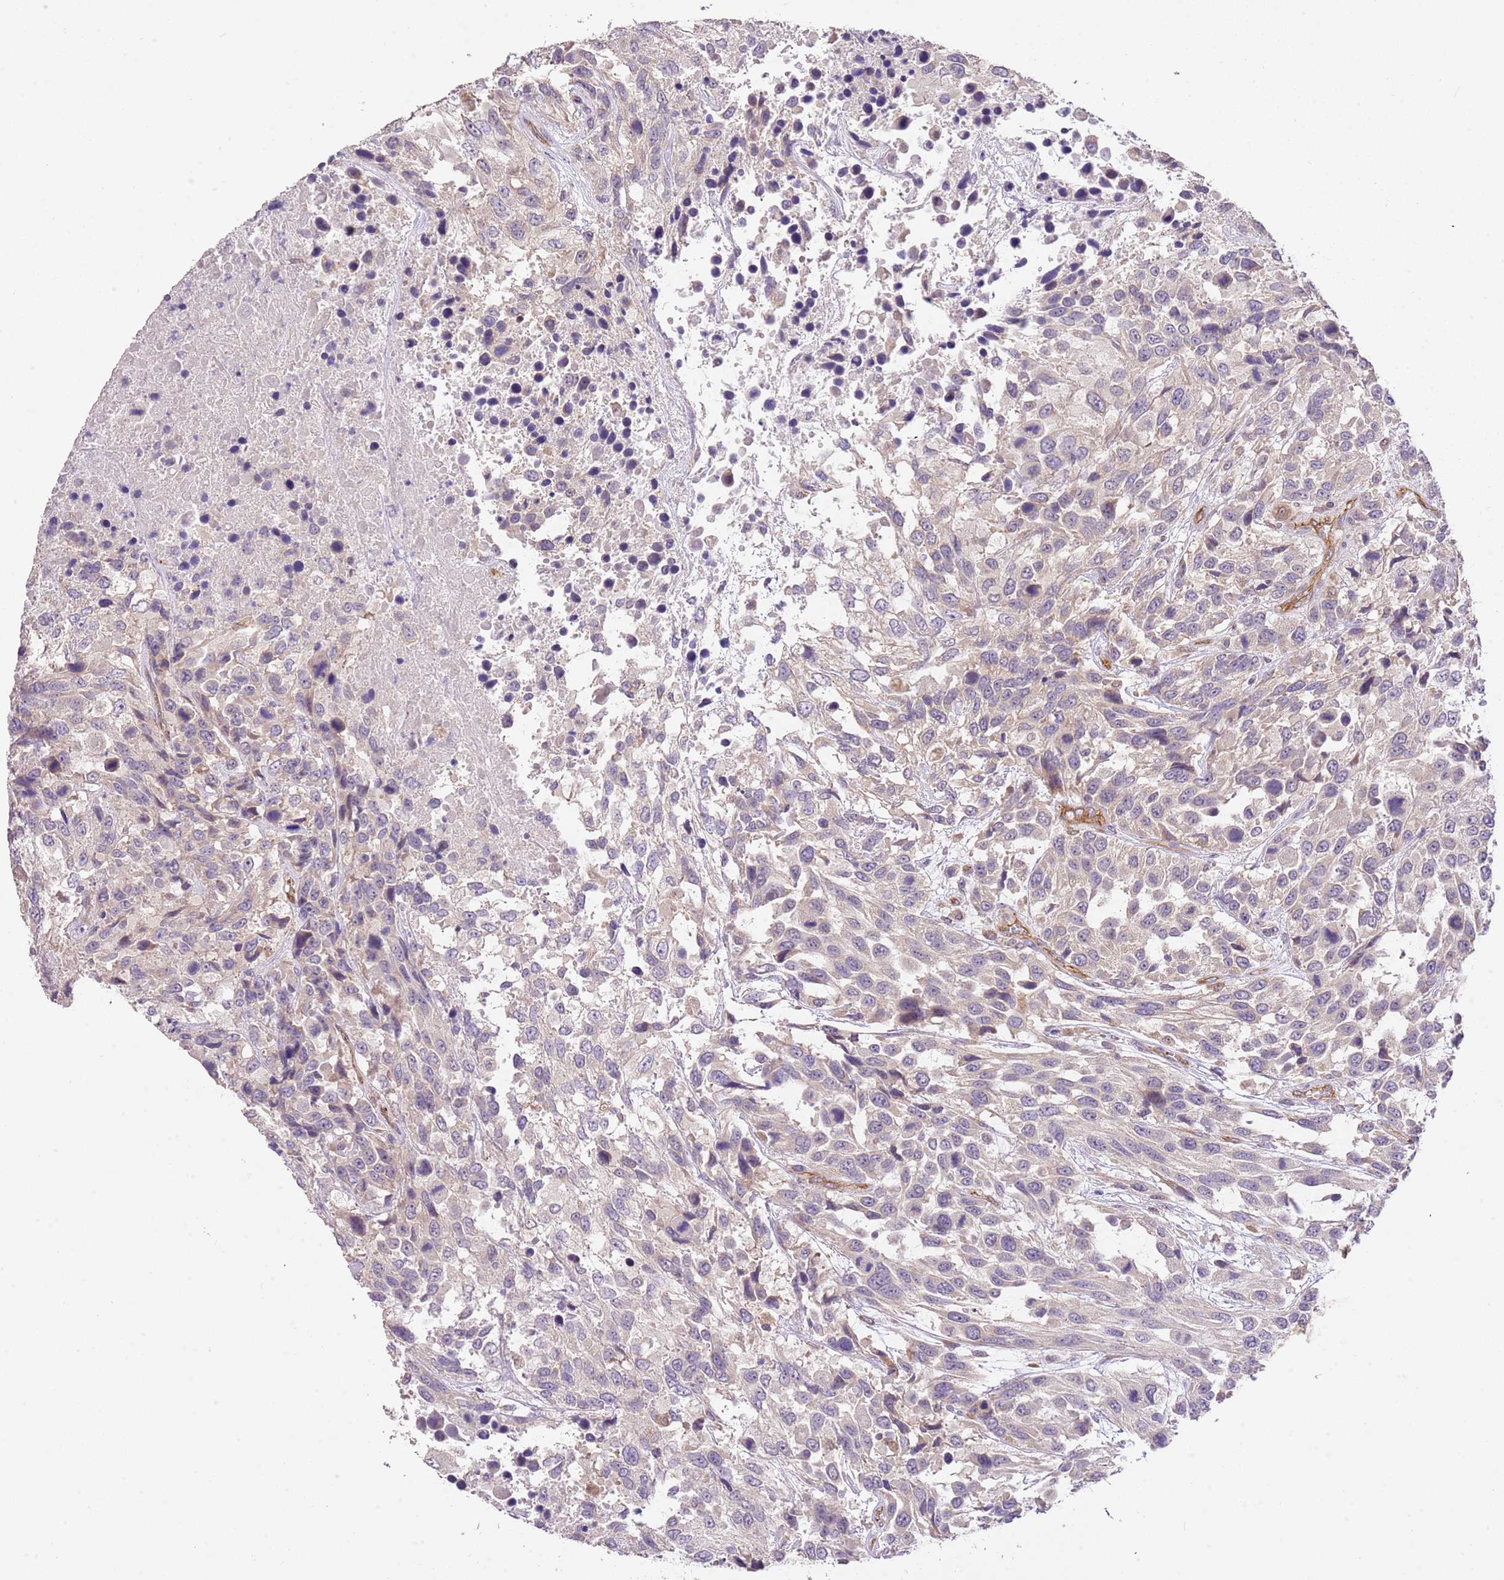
{"staining": {"intensity": "negative", "quantity": "none", "location": "none"}, "tissue": "urothelial cancer", "cell_type": "Tumor cells", "image_type": "cancer", "snomed": [{"axis": "morphology", "description": "Urothelial carcinoma, High grade"}, {"axis": "topography", "description": "Urinary bladder"}], "caption": "The histopathology image displays no significant expression in tumor cells of high-grade urothelial carcinoma.", "gene": "DOCK9", "patient": {"sex": "female", "age": 70}}